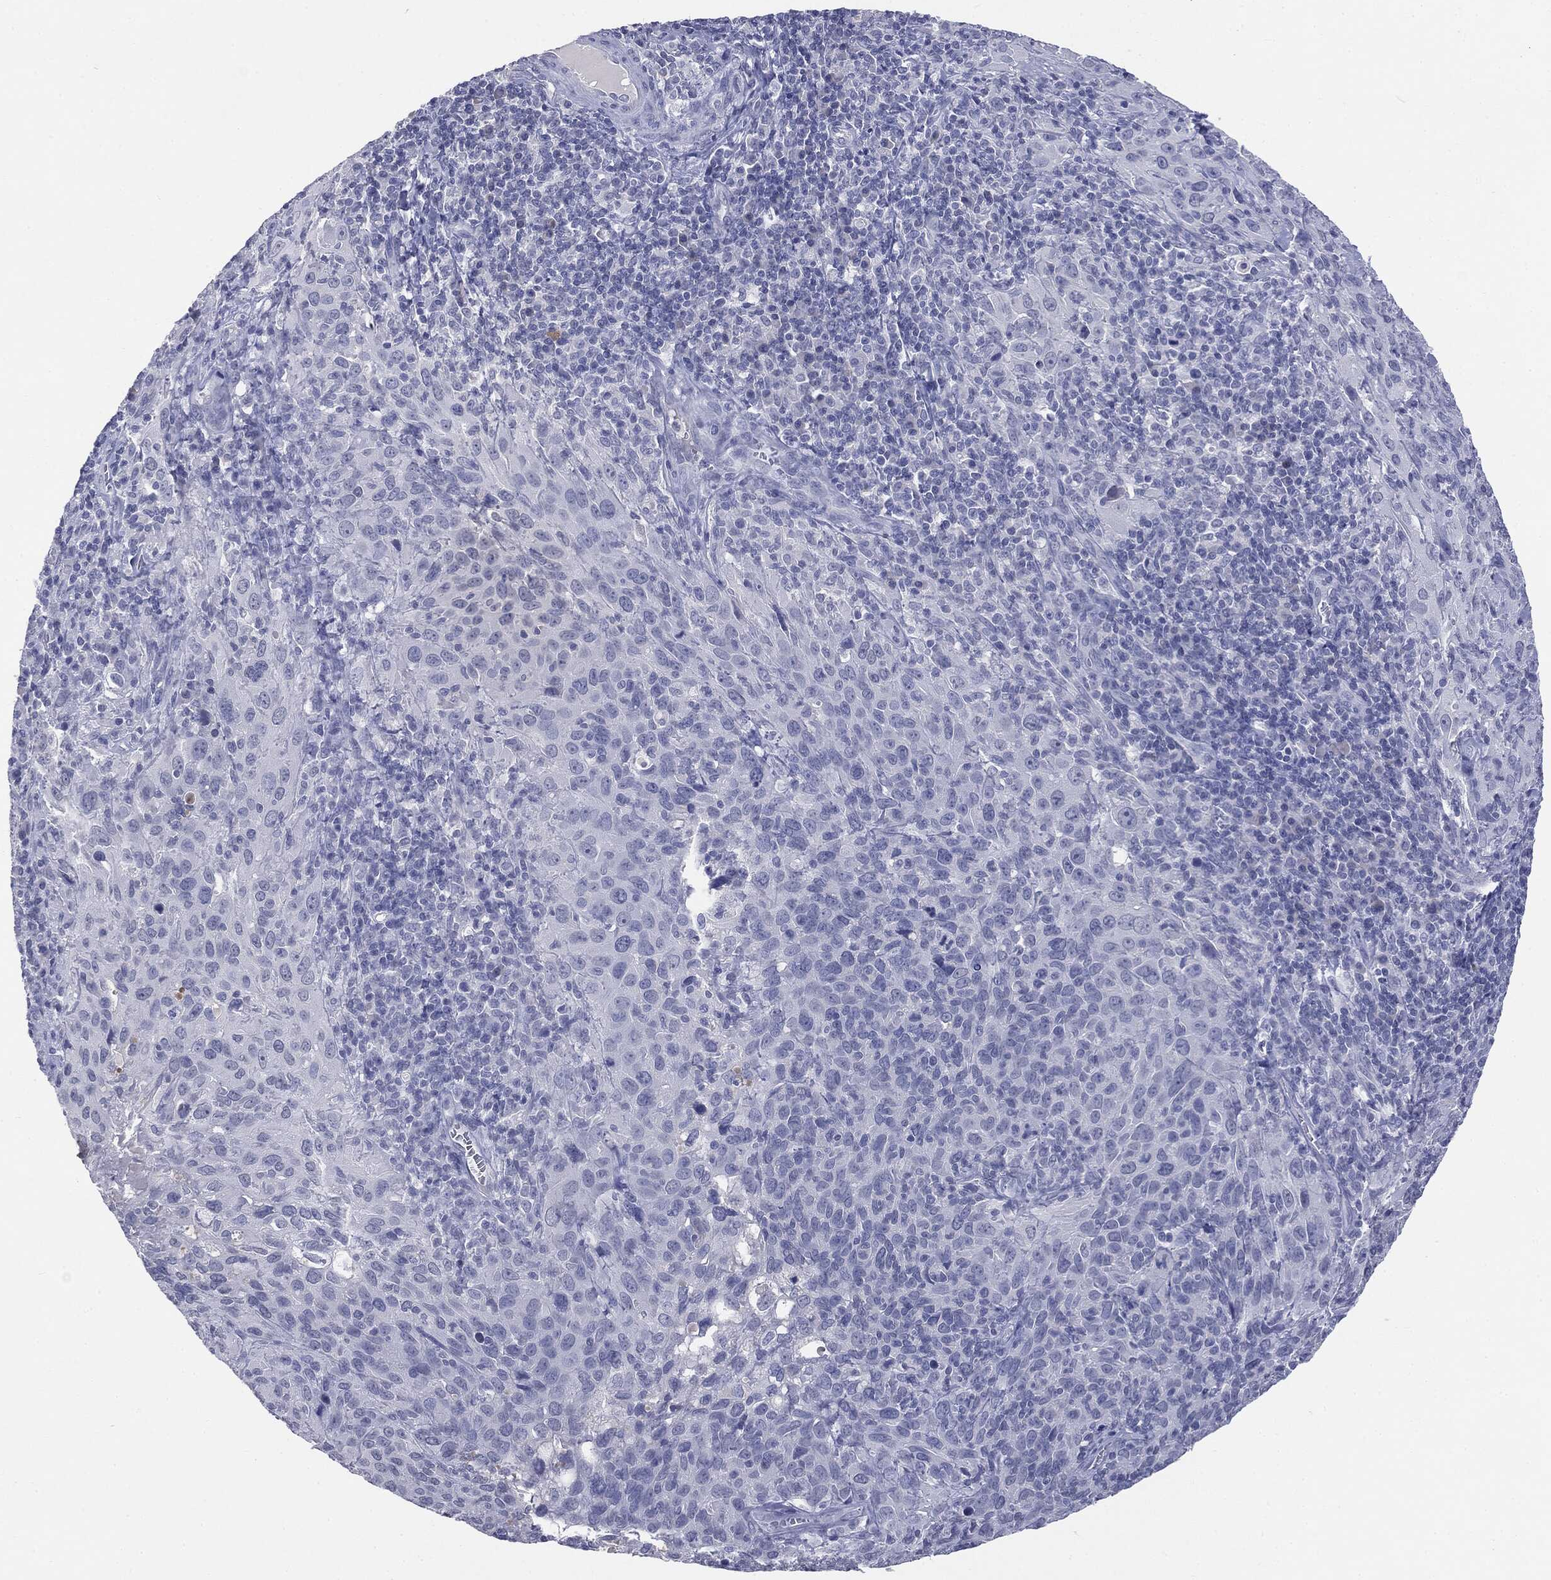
{"staining": {"intensity": "negative", "quantity": "none", "location": "none"}, "tissue": "cervical cancer", "cell_type": "Tumor cells", "image_type": "cancer", "snomed": [{"axis": "morphology", "description": "Squamous cell carcinoma, NOS"}, {"axis": "topography", "description": "Cervix"}], "caption": "DAB immunohistochemical staining of squamous cell carcinoma (cervical) reveals no significant positivity in tumor cells.", "gene": "TSHB", "patient": {"sex": "female", "age": 51}}